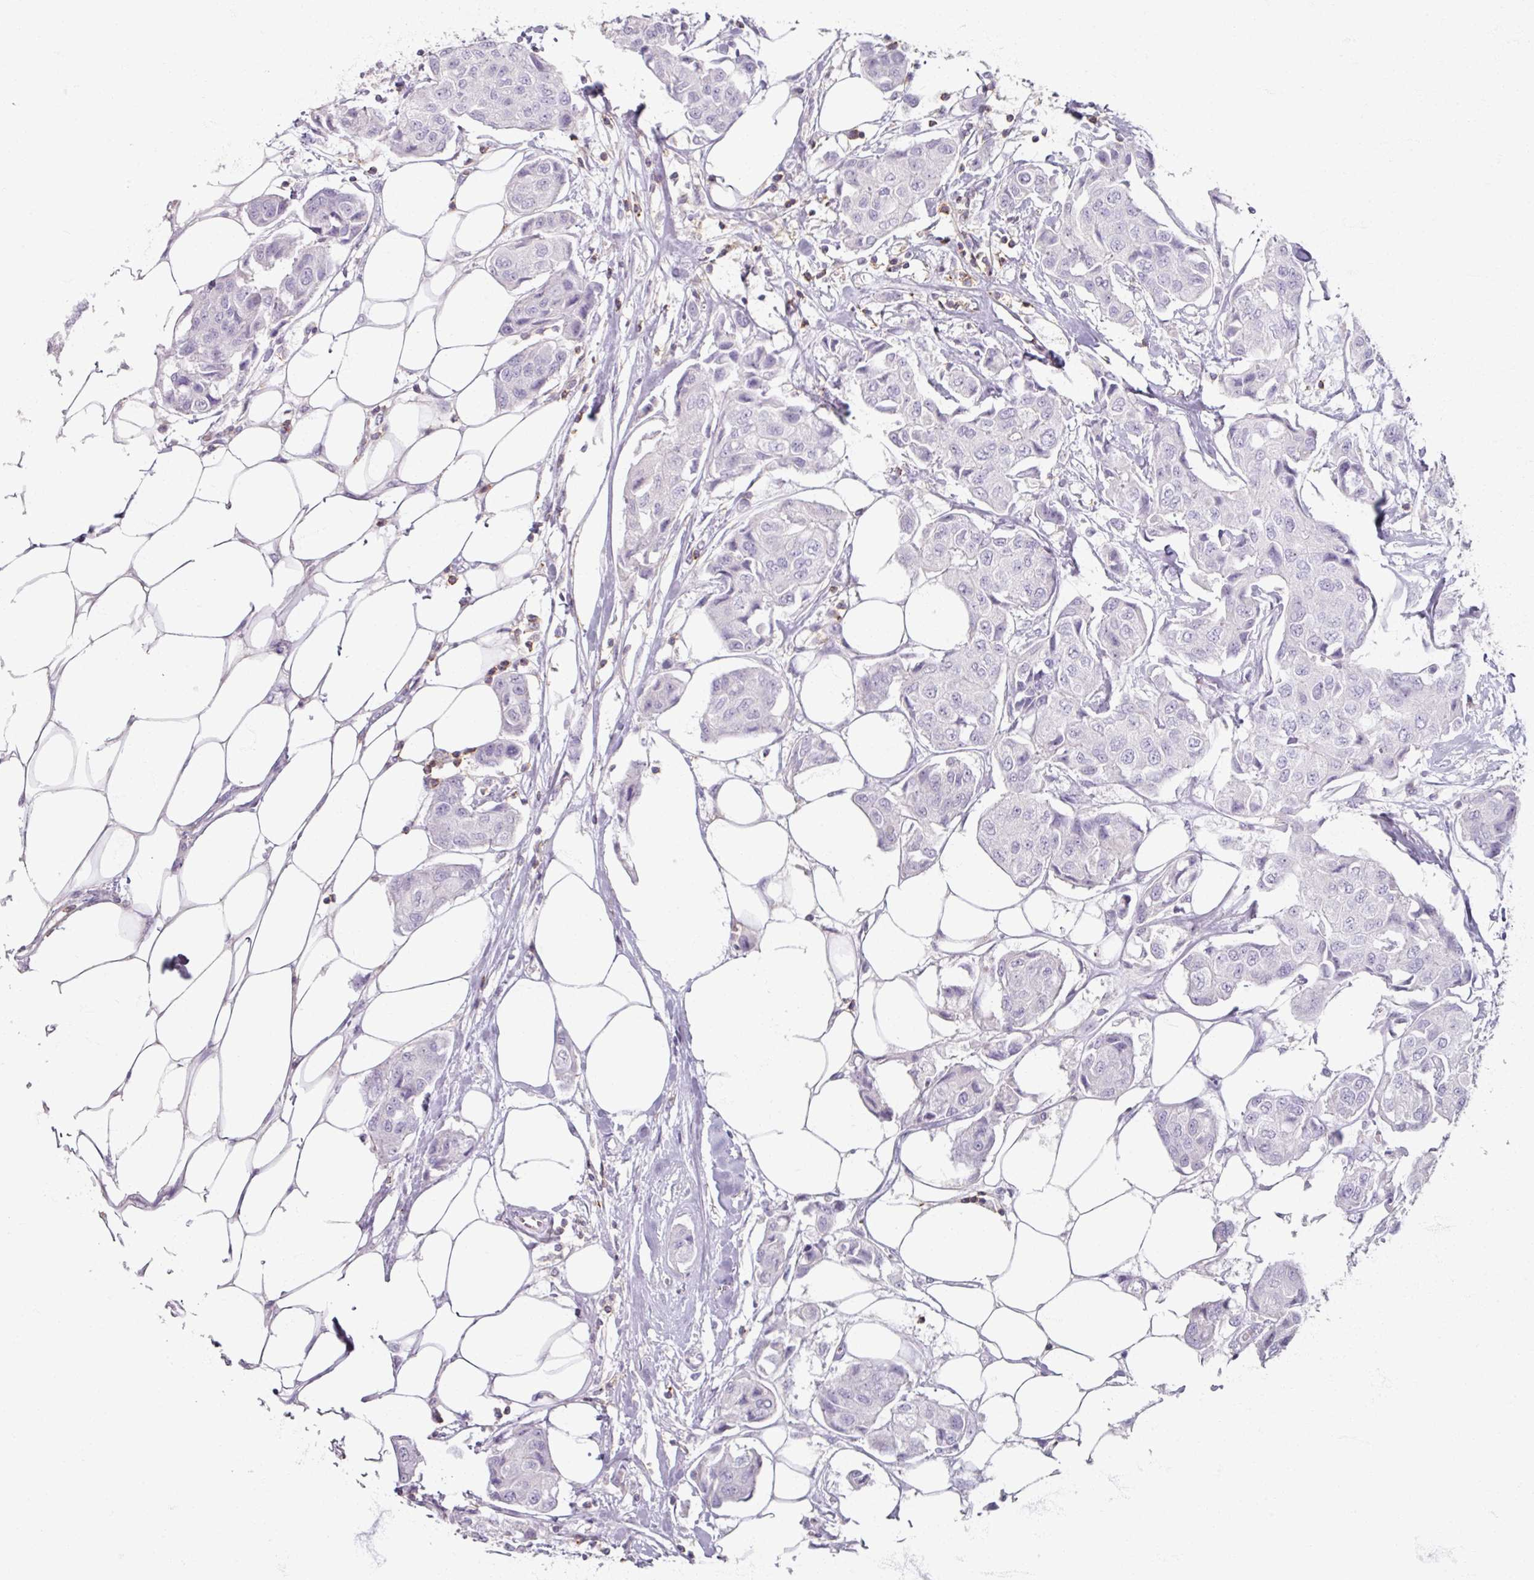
{"staining": {"intensity": "negative", "quantity": "none", "location": "none"}, "tissue": "breast cancer", "cell_type": "Tumor cells", "image_type": "cancer", "snomed": [{"axis": "morphology", "description": "Duct carcinoma"}, {"axis": "topography", "description": "Breast"}, {"axis": "topography", "description": "Lymph node"}], "caption": "A histopathology image of human breast cancer is negative for staining in tumor cells. (DAB (3,3'-diaminobenzidine) IHC, high magnification).", "gene": "PTPRC", "patient": {"sex": "female", "age": 80}}